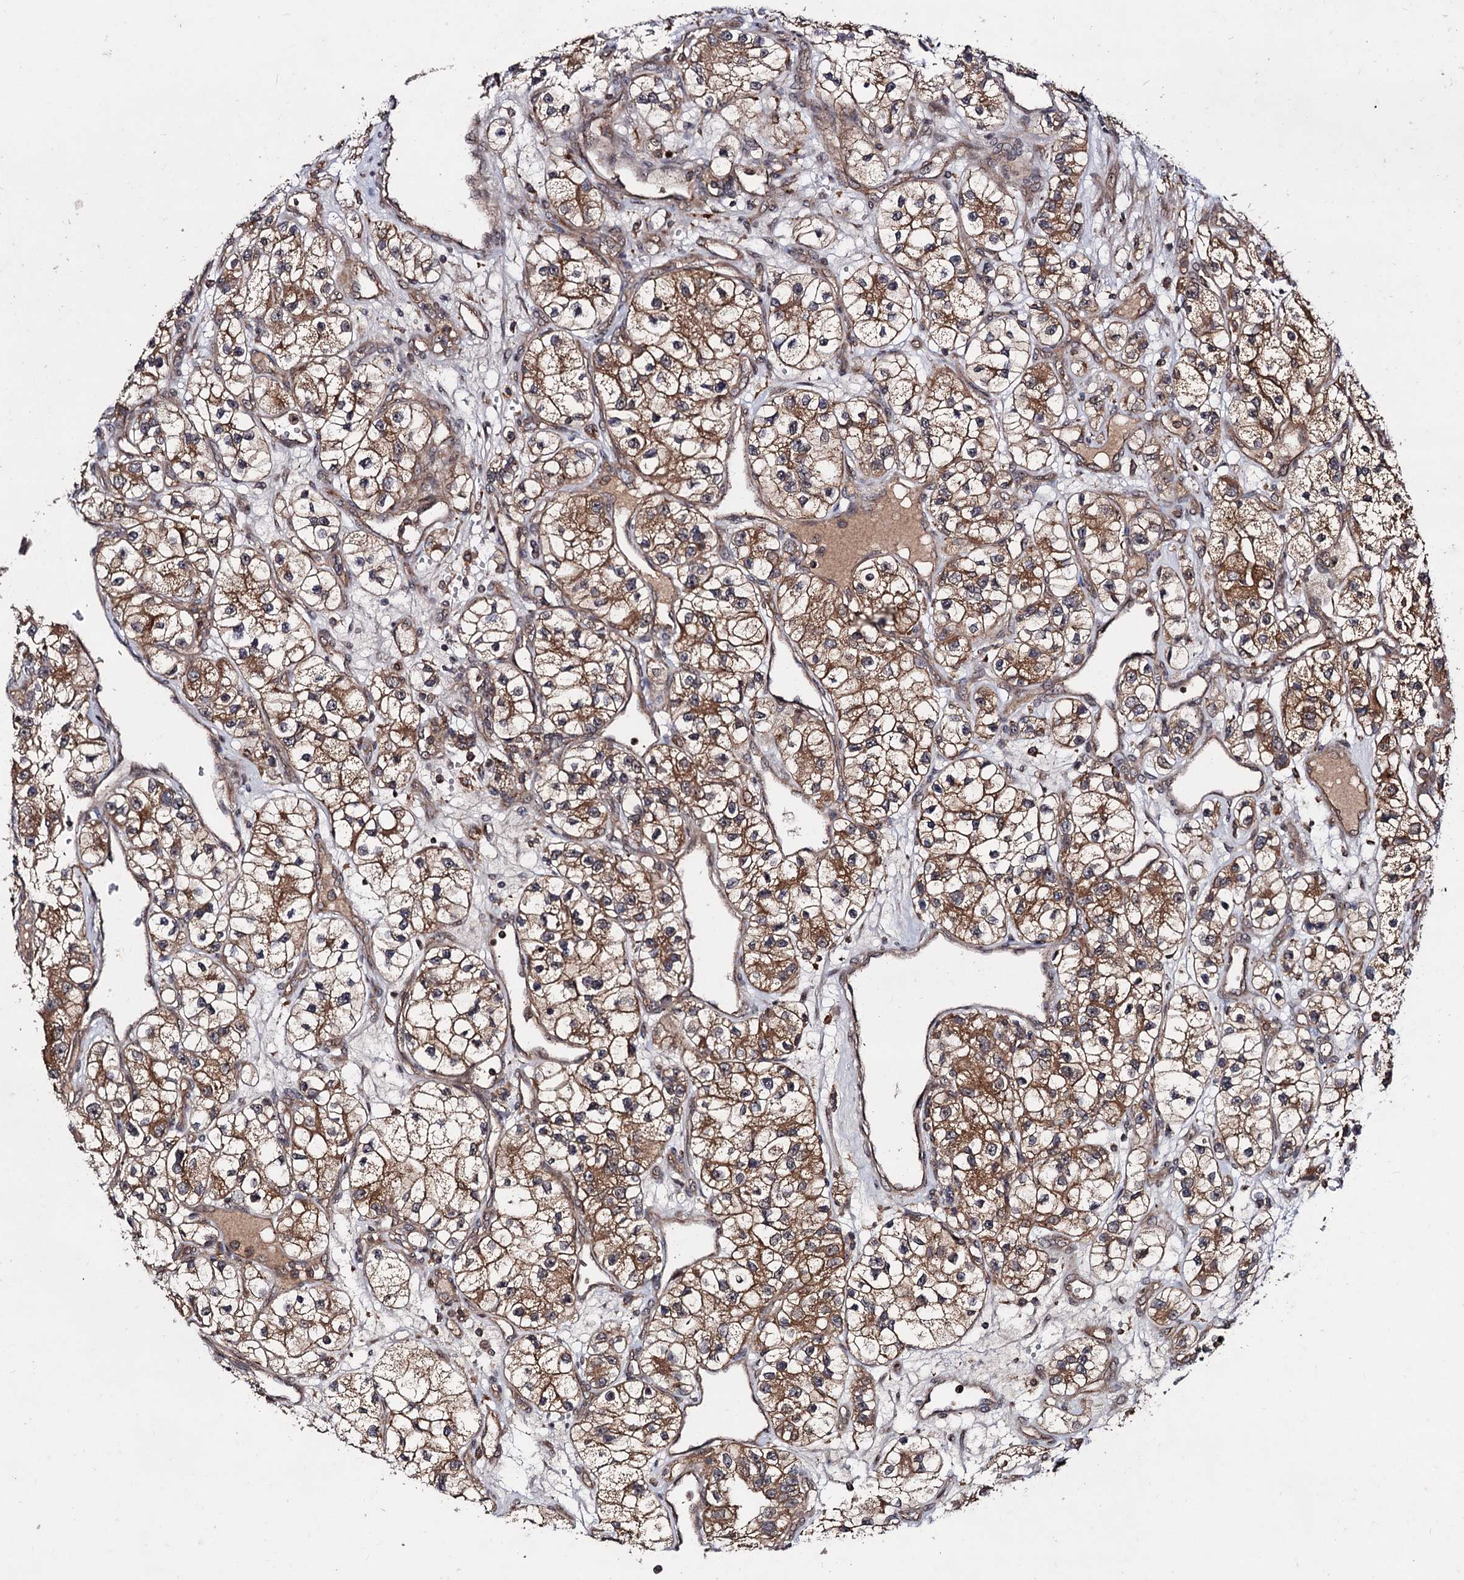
{"staining": {"intensity": "moderate", "quantity": ">75%", "location": "cytoplasmic/membranous"}, "tissue": "renal cancer", "cell_type": "Tumor cells", "image_type": "cancer", "snomed": [{"axis": "morphology", "description": "Adenocarcinoma, NOS"}, {"axis": "topography", "description": "Kidney"}], "caption": "This is a histology image of immunohistochemistry (IHC) staining of renal cancer, which shows moderate expression in the cytoplasmic/membranous of tumor cells.", "gene": "KXD1", "patient": {"sex": "female", "age": 57}}